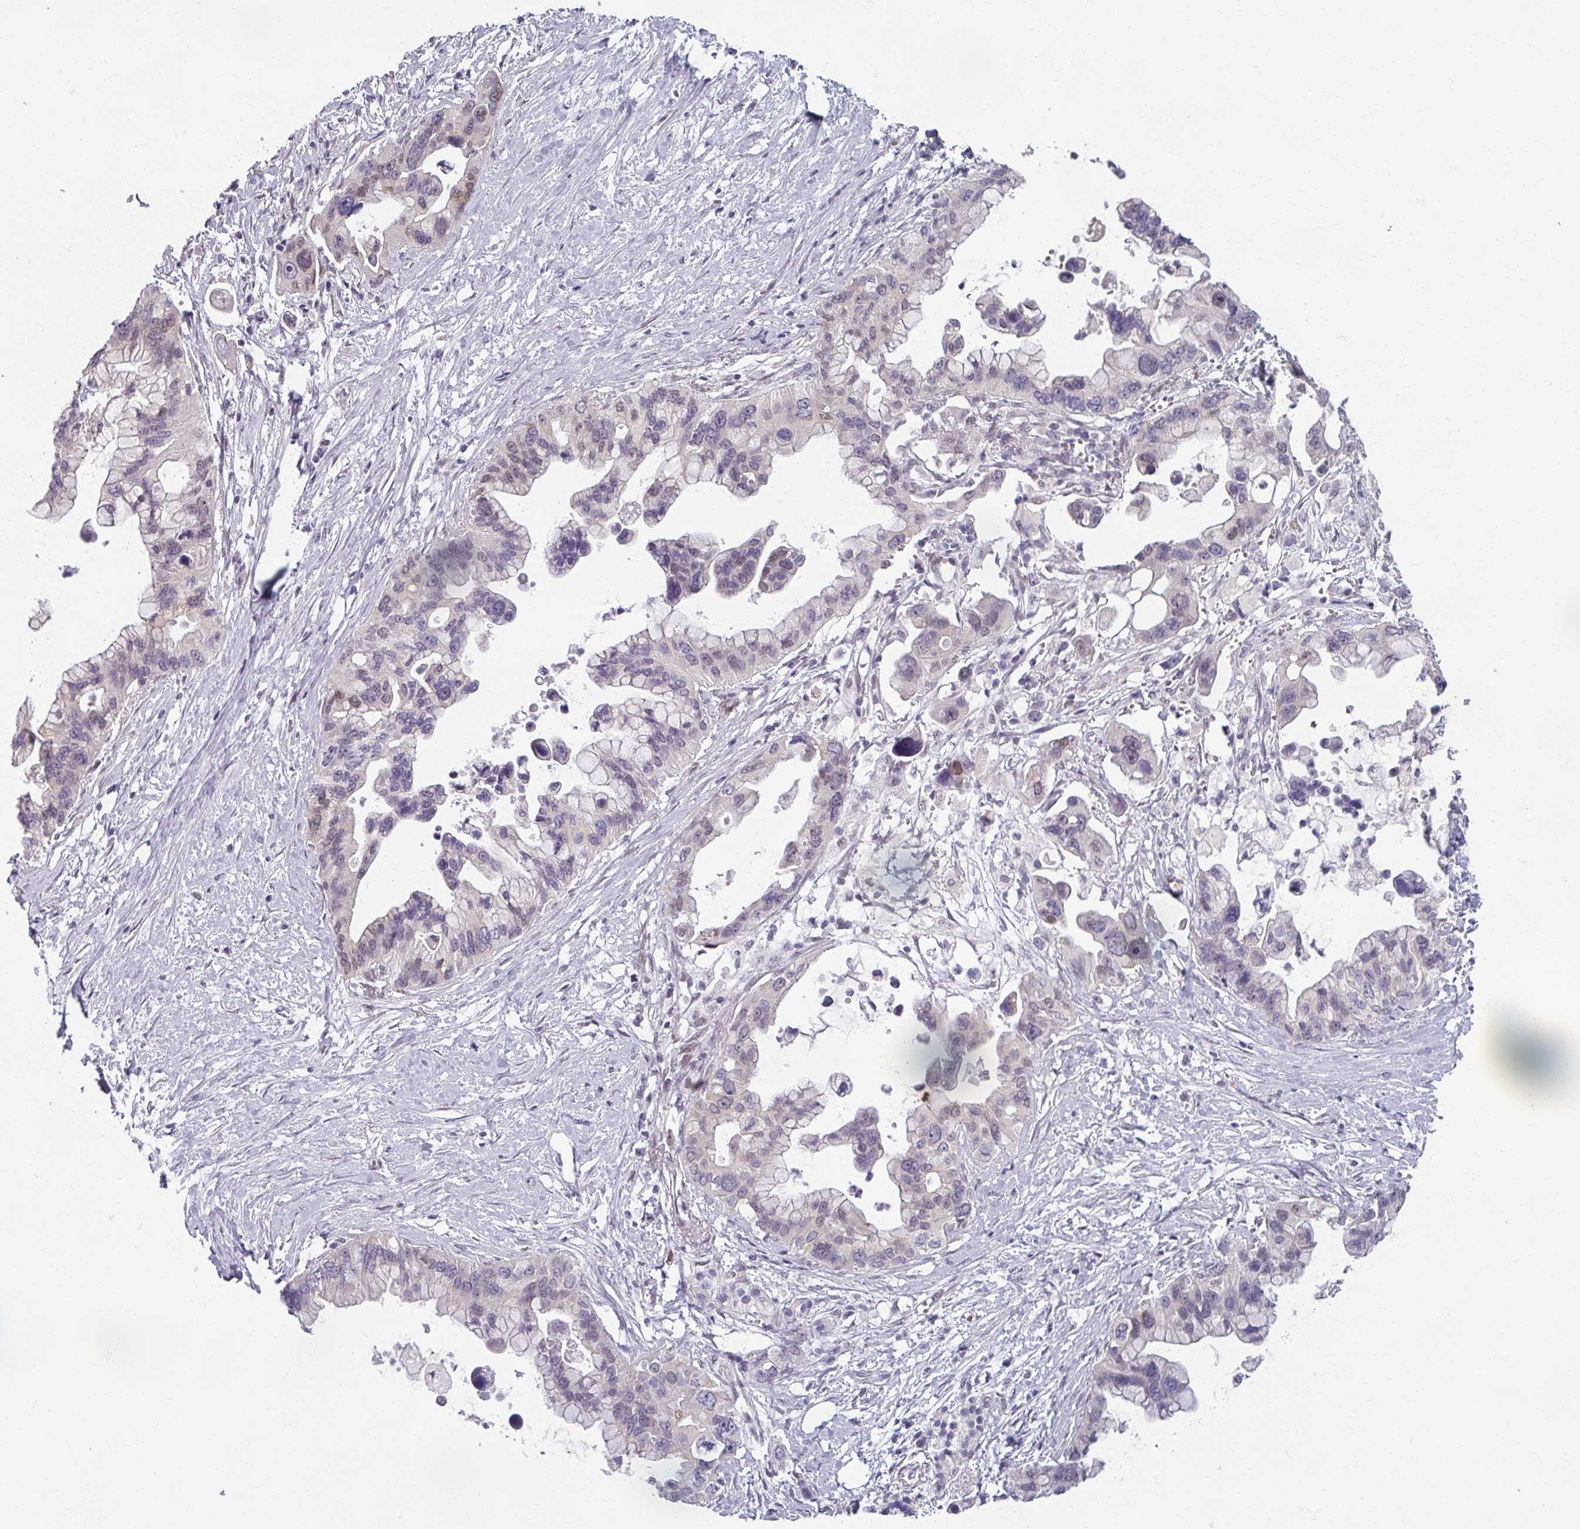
{"staining": {"intensity": "moderate", "quantity": "25%-75%", "location": "nuclear"}, "tissue": "pancreatic cancer", "cell_type": "Tumor cells", "image_type": "cancer", "snomed": [{"axis": "morphology", "description": "Adenocarcinoma, NOS"}, {"axis": "topography", "description": "Pancreas"}], "caption": "This is an image of immunohistochemistry (IHC) staining of adenocarcinoma (pancreatic), which shows moderate positivity in the nuclear of tumor cells.", "gene": "RIPOR3", "patient": {"sex": "female", "age": 83}}